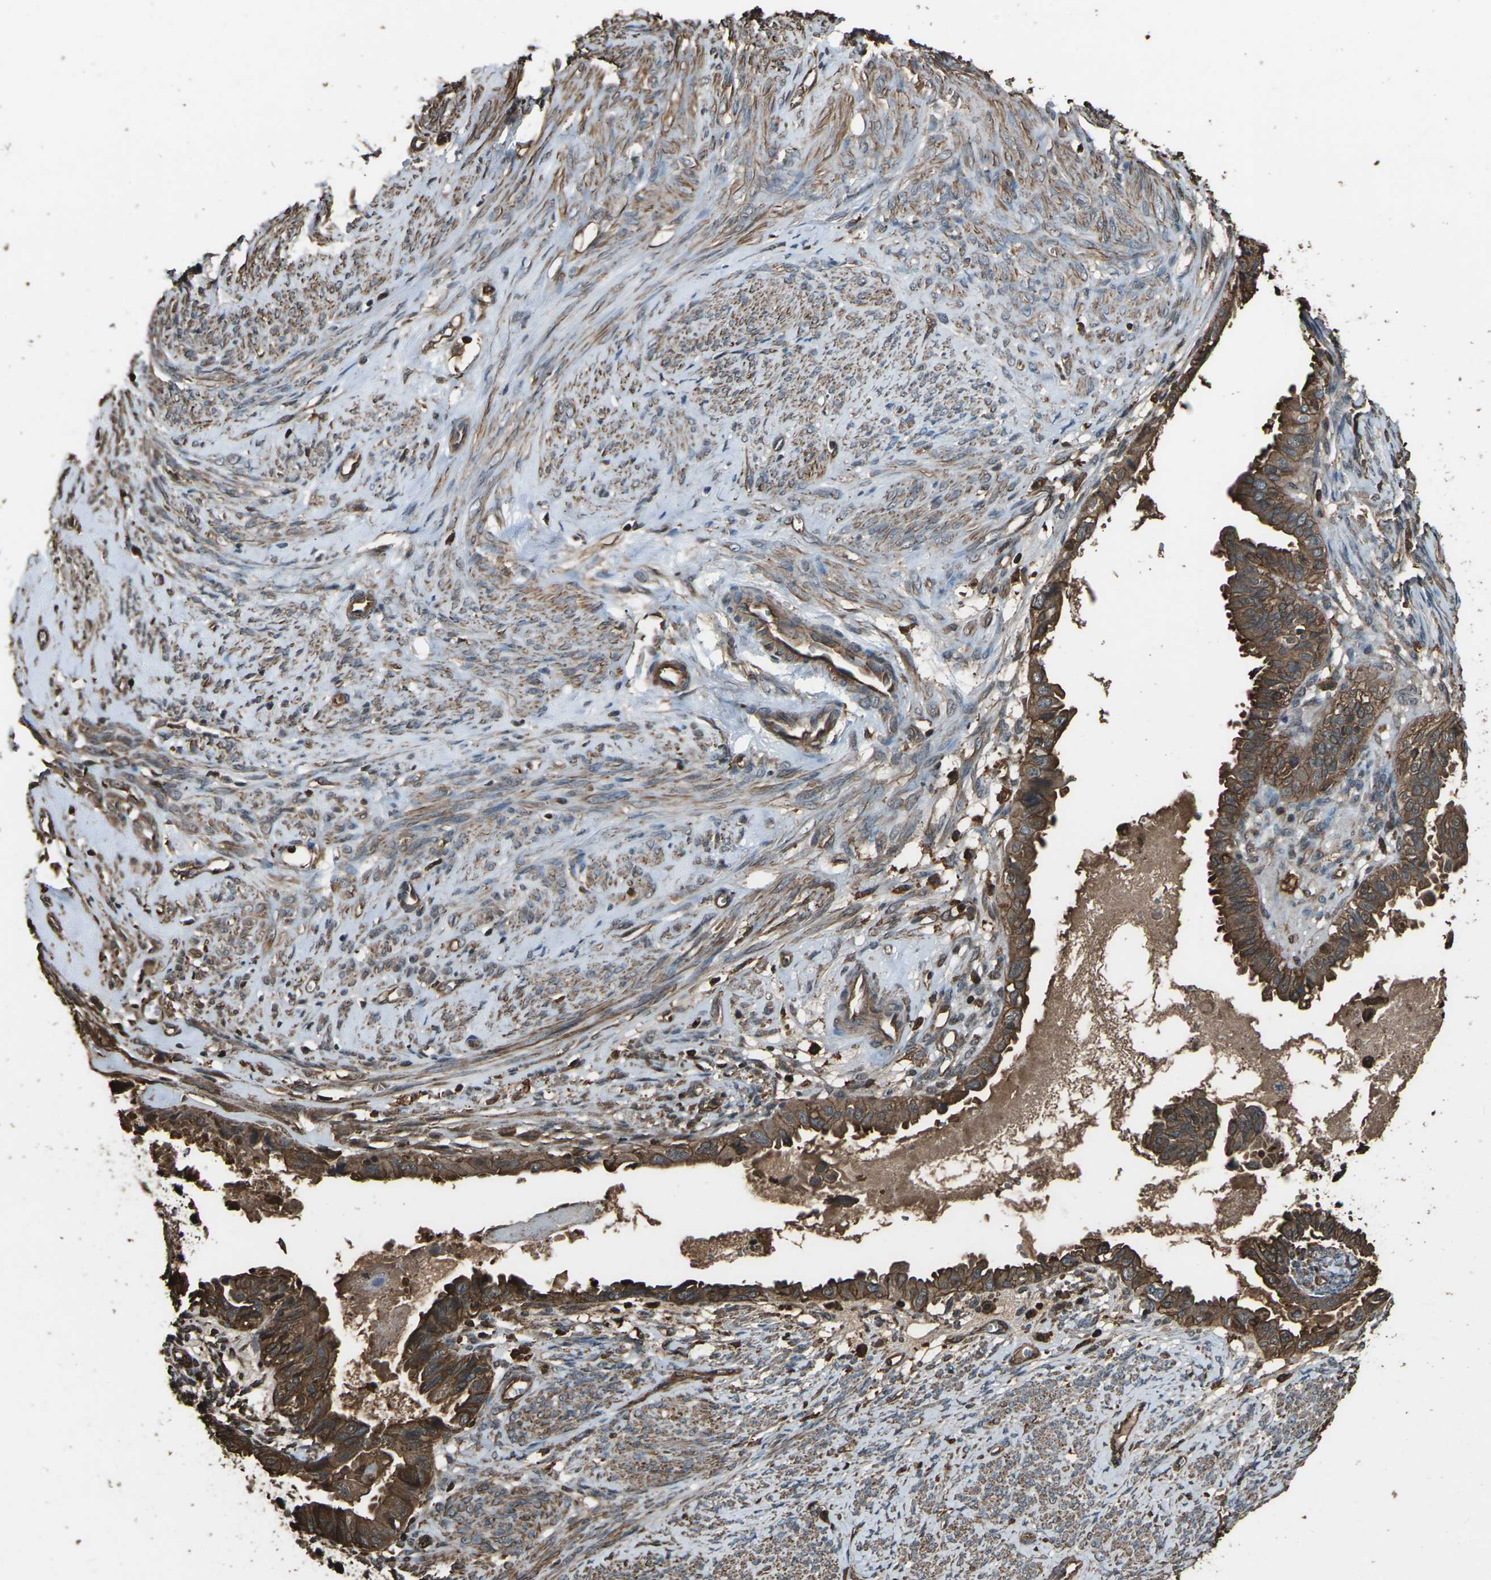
{"staining": {"intensity": "strong", "quantity": ">75%", "location": "cytoplasmic/membranous"}, "tissue": "cervical cancer", "cell_type": "Tumor cells", "image_type": "cancer", "snomed": [{"axis": "morphology", "description": "Normal tissue, NOS"}, {"axis": "morphology", "description": "Adenocarcinoma, NOS"}, {"axis": "topography", "description": "Cervix"}, {"axis": "topography", "description": "Endometrium"}], "caption": "IHC of cervical cancer exhibits high levels of strong cytoplasmic/membranous positivity in about >75% of tumor cells.", "gene": "DHPS", "patient": {"sex": "female", "age": 86}}